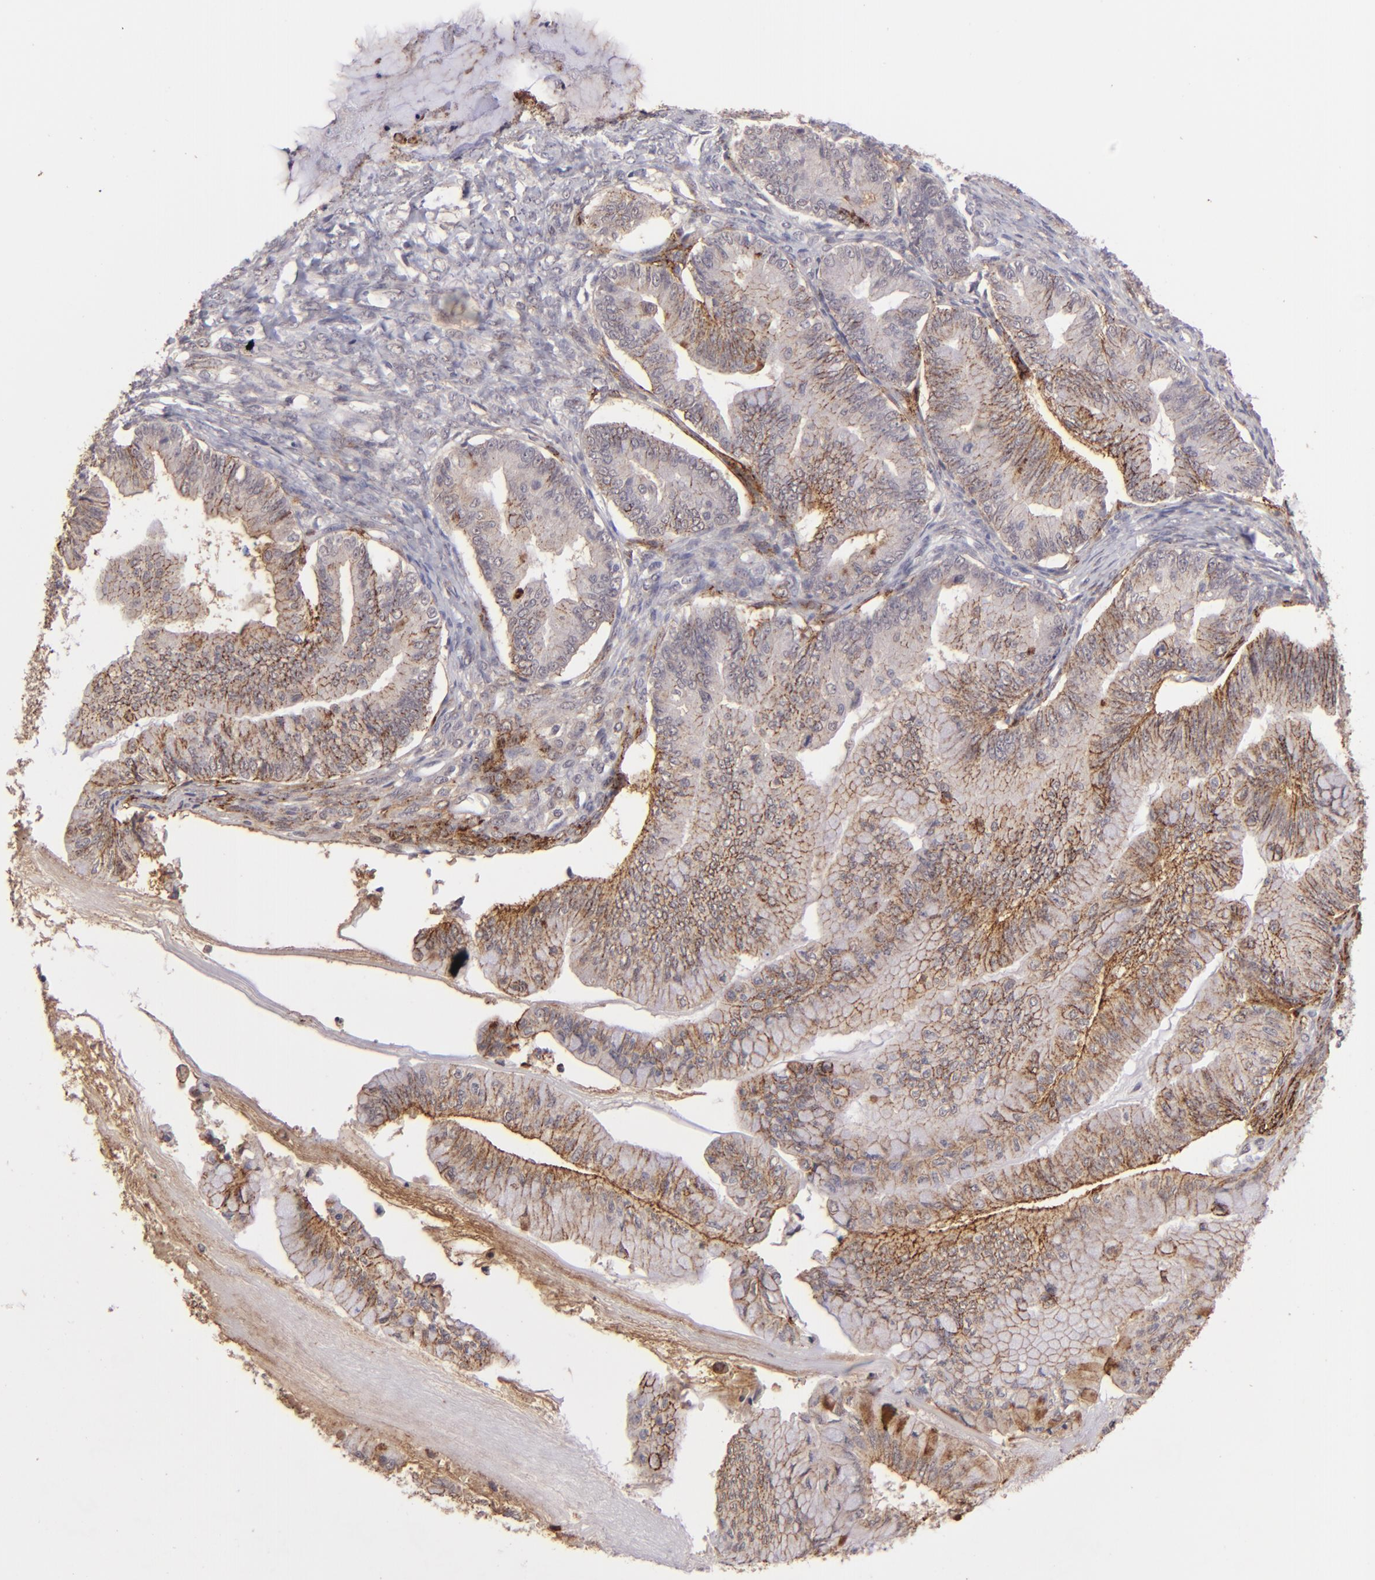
{"staining": {"intensity": "moderate", "quantity": ">75%", "location": "cytoplasmic/membranous"}, "tissue": "ovarian cancer", "cell_type": "Tumor cells", "image_type": "cancer", "snomed": [{"axis": "morphology", "description": "Cystadenocarcinoma, mucinous, NOS"}, {"axis": "topography", "description": "Ovary"}], "caption": "Immunohistochemical staining of ovarian mucinous cystadenocarcinoma shows moderate cytoplasmic/membranous protein positivity in about >75% of tumor cells.", "gene": "CLDN1", "patient": {"sex": "female", "age": 36}}